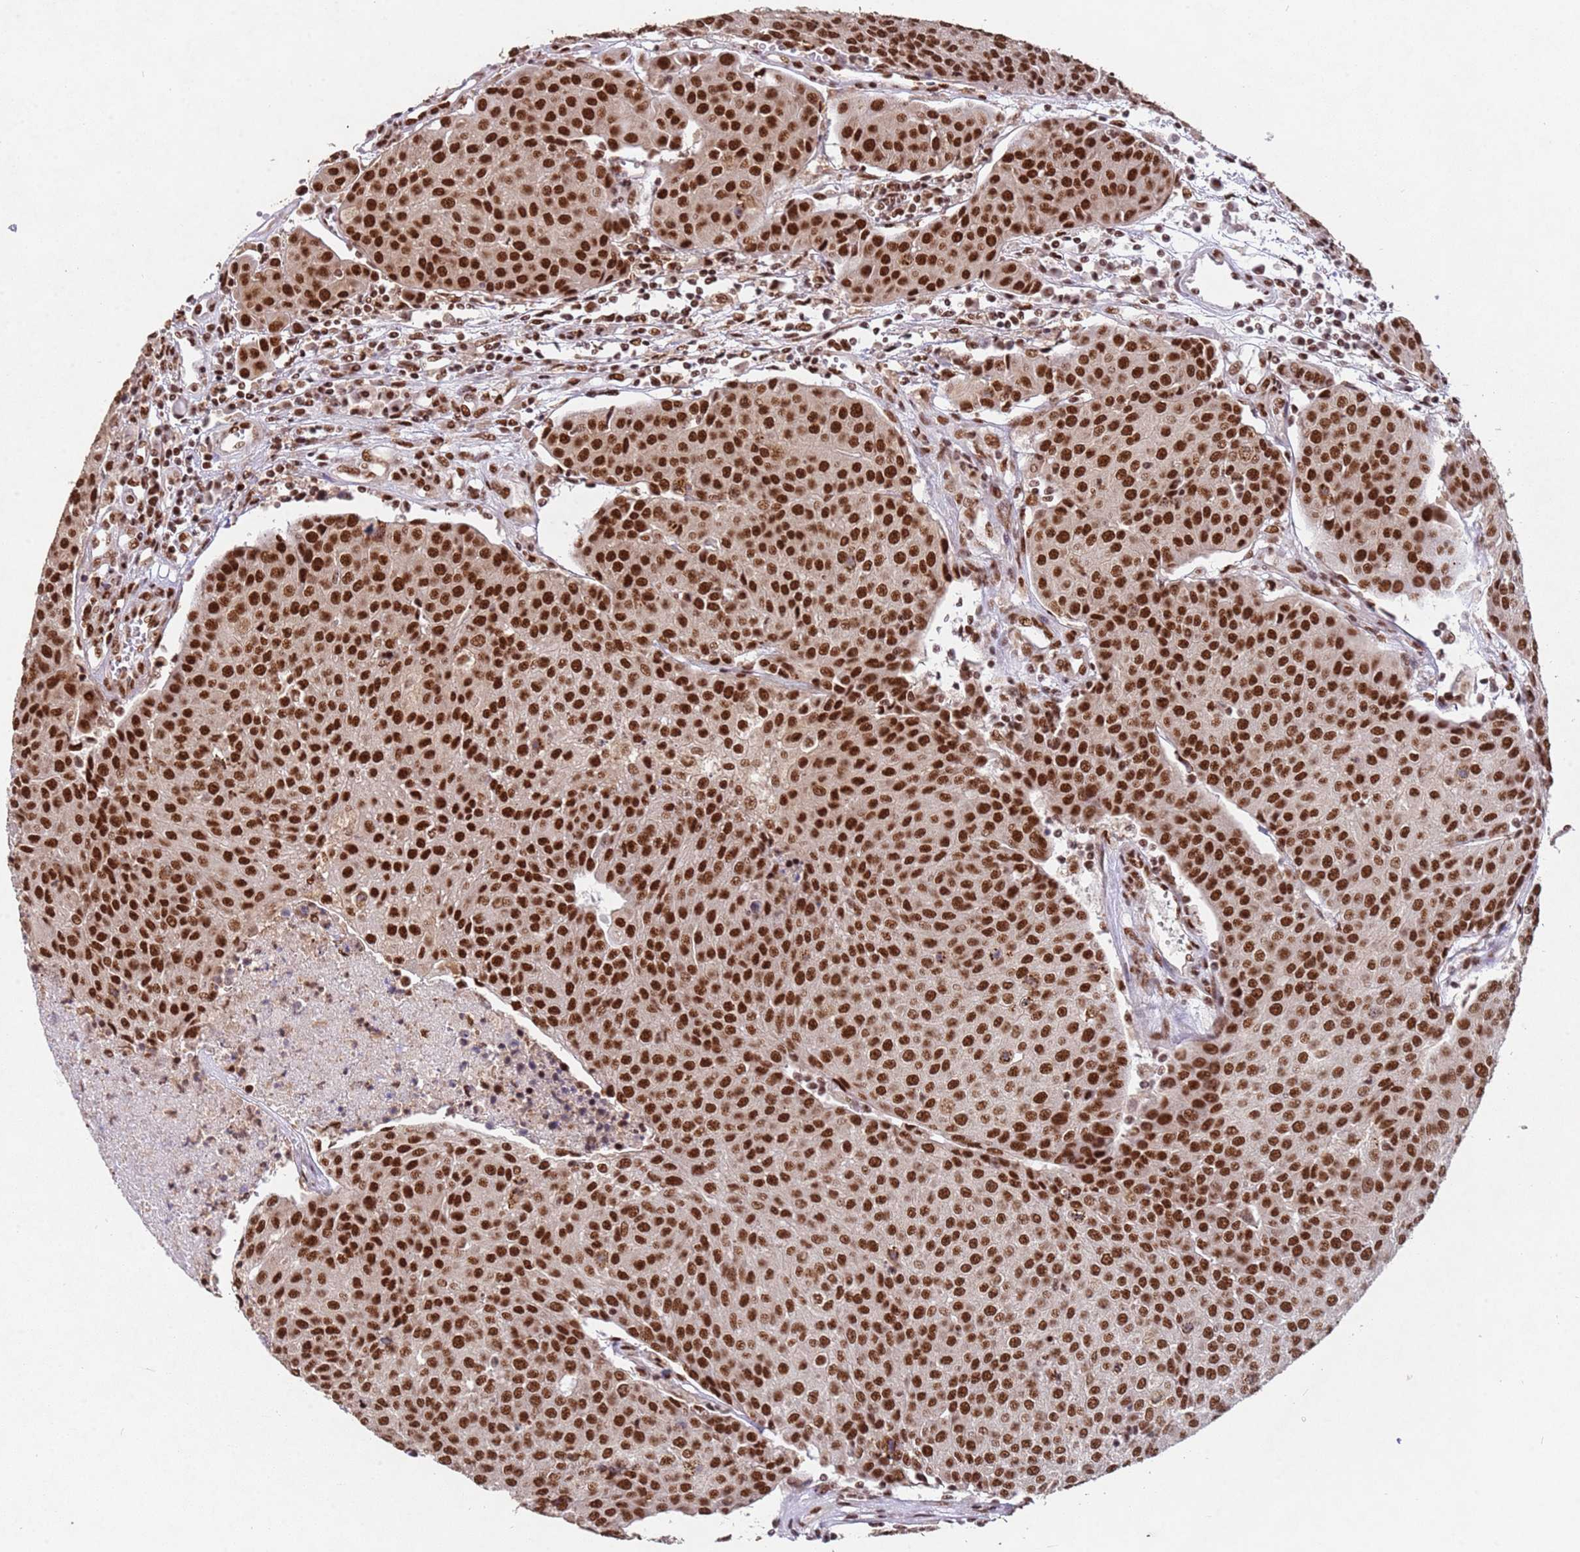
{"staining": {"intensity": "strong", "quantity": ">75%", "location": "nuclear"}, "tissue": "urothelial cancer", "cell_type": "Tumor cells", "image_type": "cancer", "snomed": [{"axis": "morphology", "description": "Urothelial carcinoma, High grade"}, {"axis": "topography", "description": "Urinary bladder"}], "caption": "High-grade urothelial carcinoma stained with a protein marker exhibits strong staining in tumor cells.", "gene": "ESF1", "patient": {"sex": "female", "age": 85}}